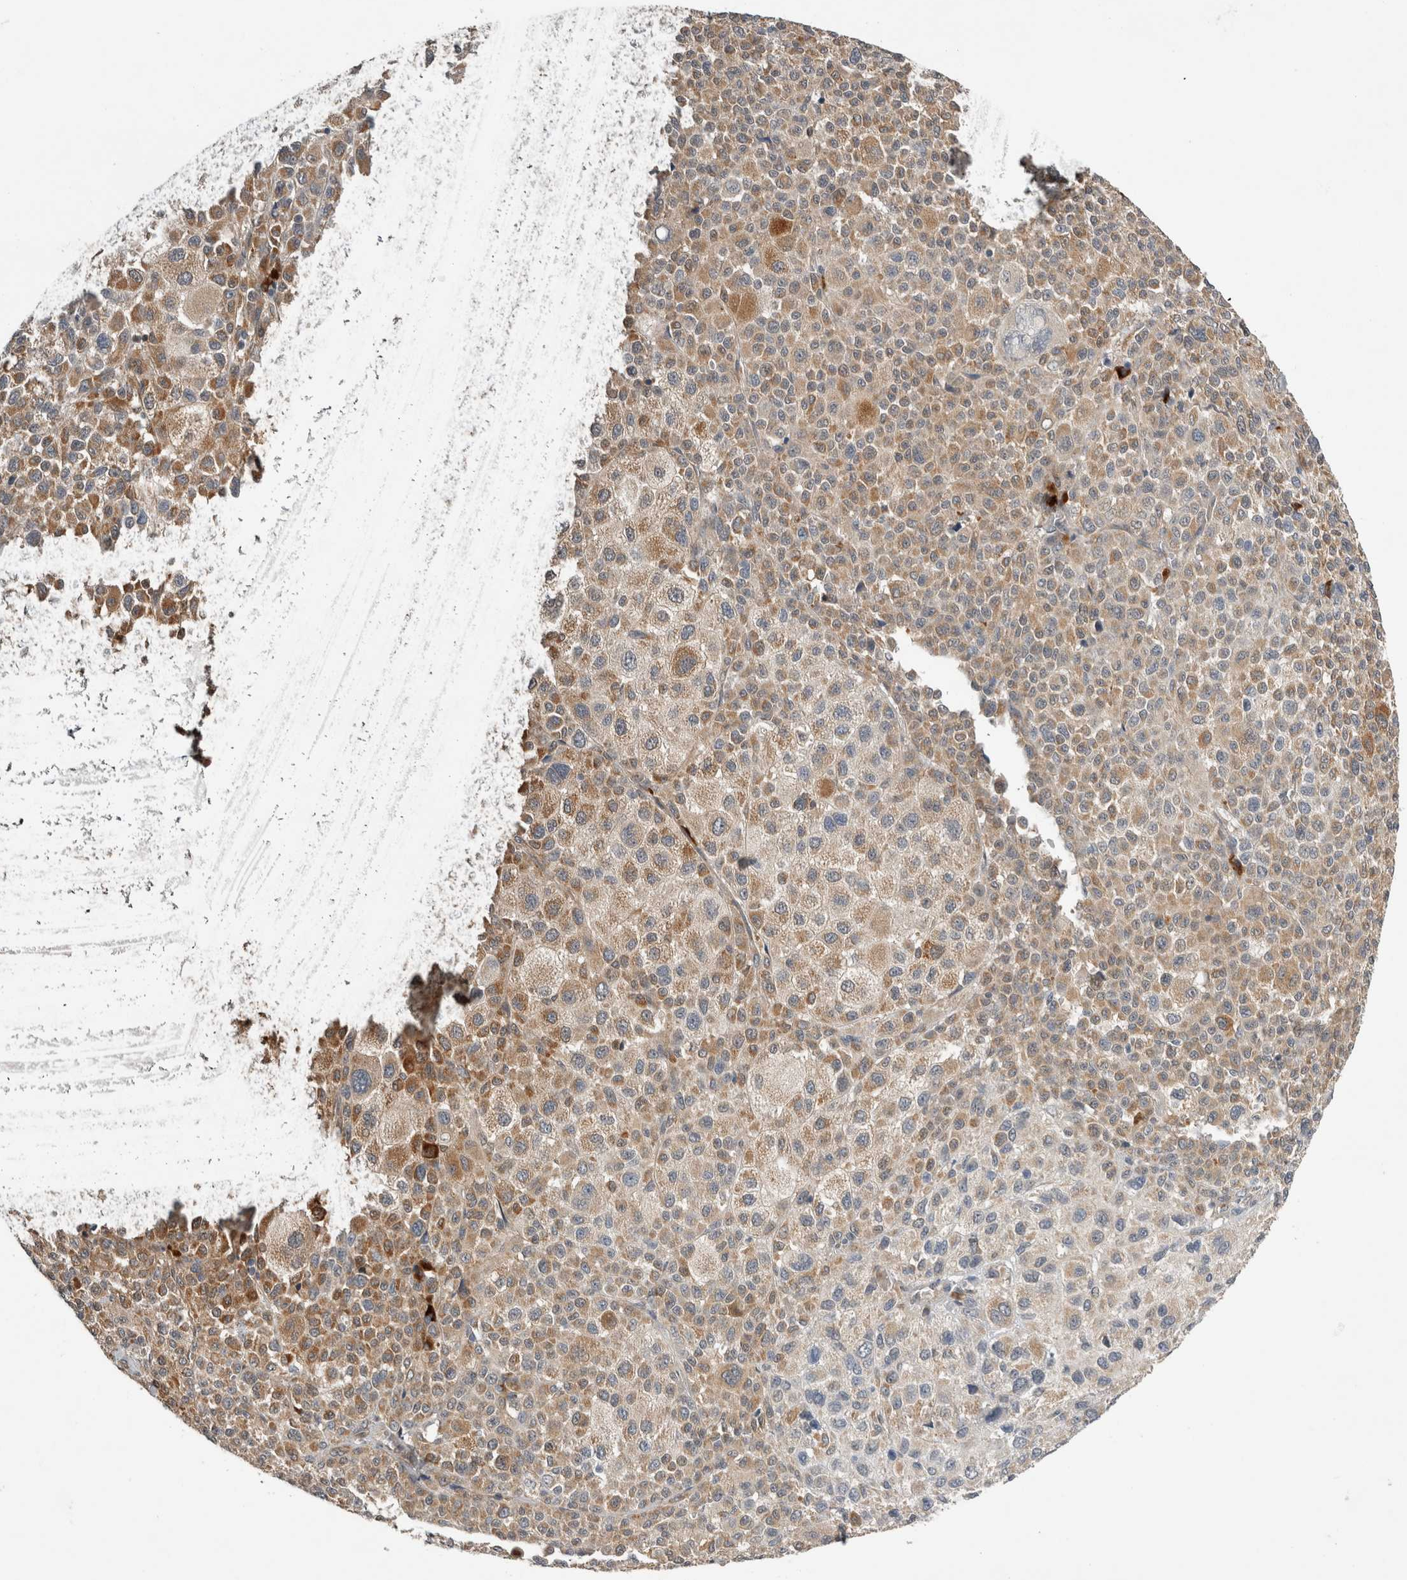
{"staining": {"intensity": "moderate", "quantity": ">75%", "location": "cytoplasmic/membranous"}, "tissue": "melanoma", "cell_type": "Tumor cells", "image_type": "cancer", "snomed": [{"axis": "morphology", "description": "Malignant melanoma, Metastatic site"}, {"axis": "topography", "description": "Skin"}], "caption": "Immunohistochemical staining of human melanoma shows moderate cytoplasmic/membranous protein staining in approximately >75% of tumor cells.", "gene": "APOL2", "patient": {"sex": "female", "age": 74}}